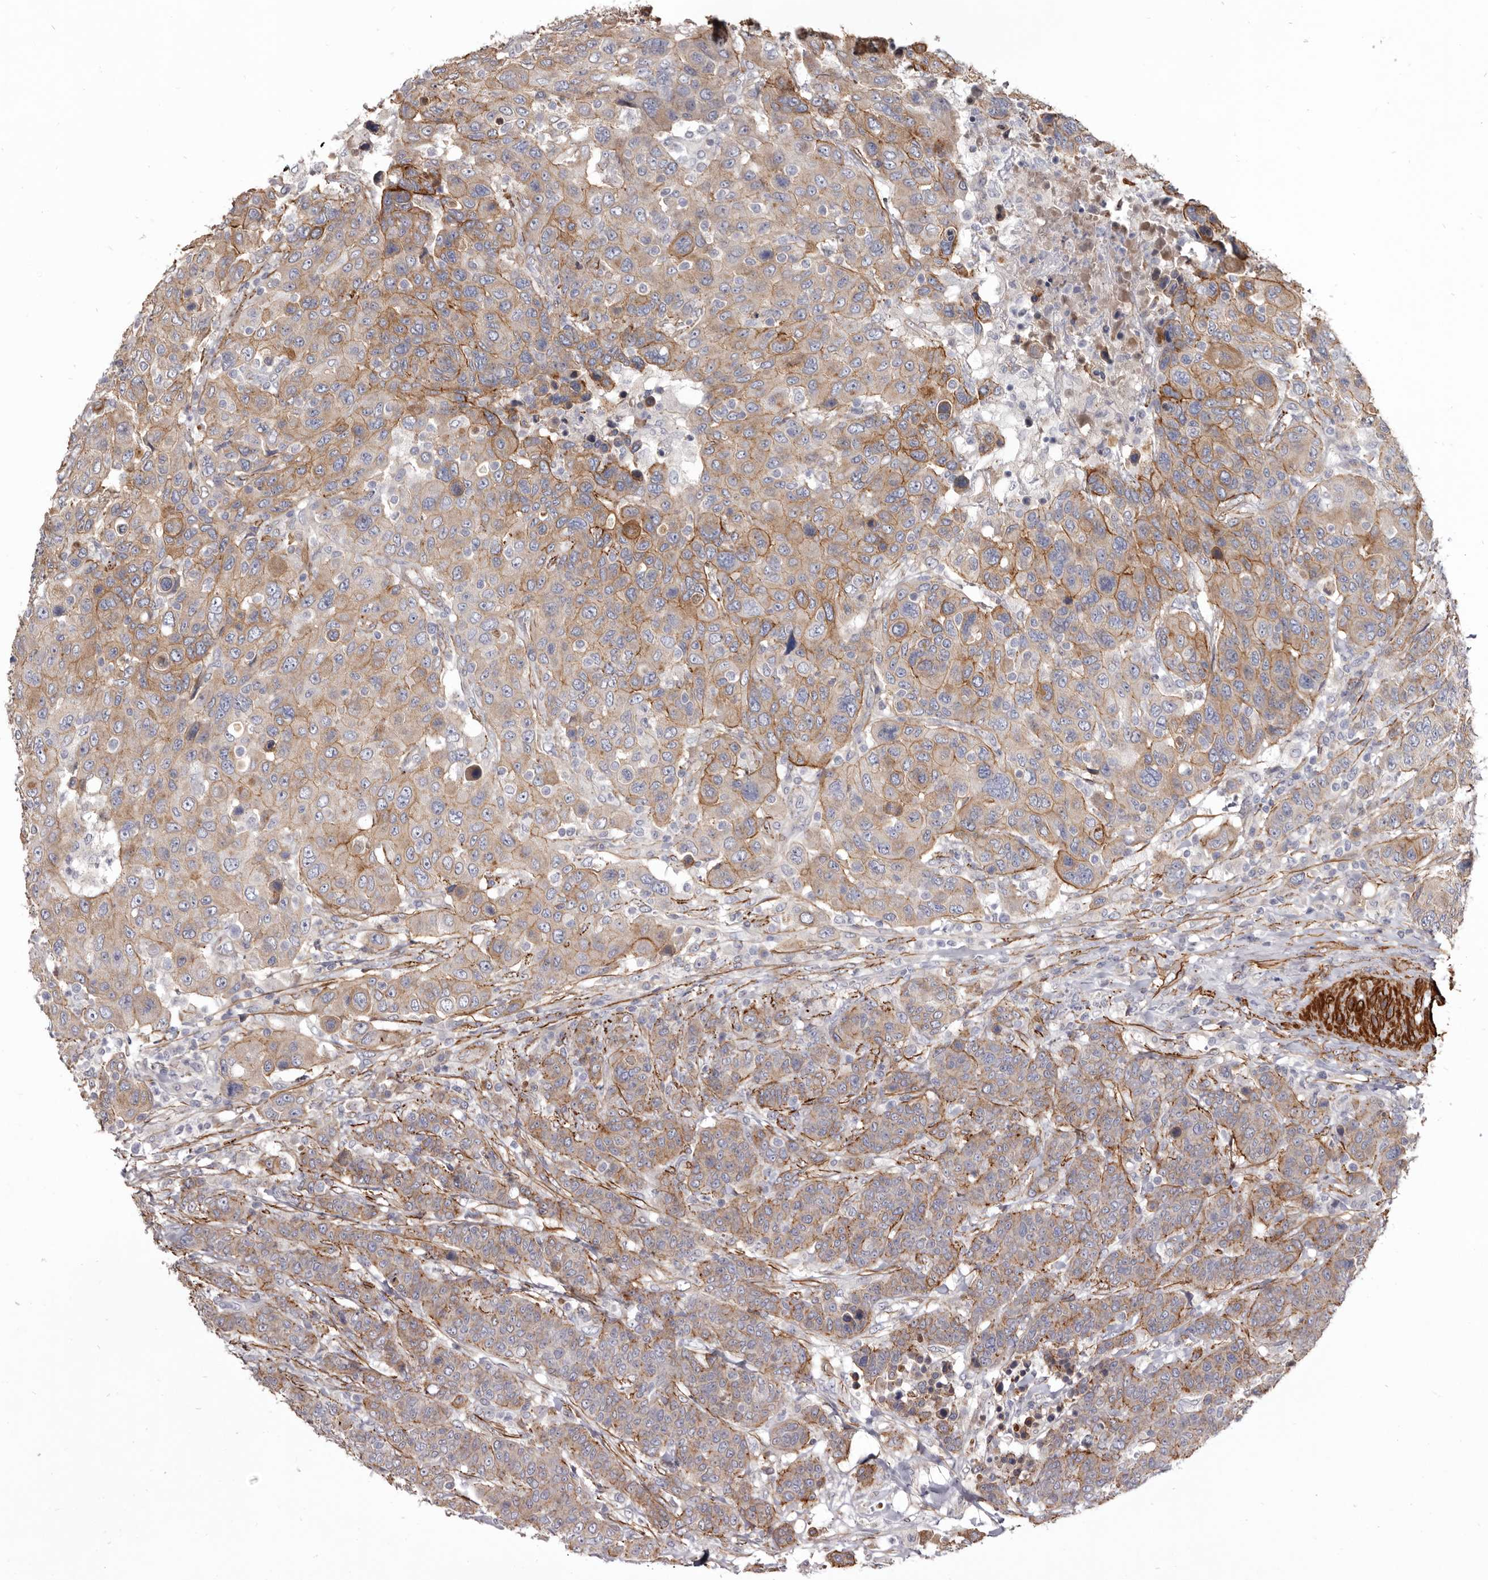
{"staining": {"intensity": "moderate", "quantity": ">75%", "location": "cytoplasmic/membranous"}, "tissue": "breast cancer", "cell_type": "Tumor cells", "image_type": "cancer", "snomed": [{"axis": "morphology", "description": "Duct carcinoma"}, {"axis": "topography", "description": "Breast"}], "caption": "Breast intraductal carcinoma was stained to show a protein in brown. There is medium levels of moderate cytoplasmic/membranous expression in approximately >75% of tumor cells.", "gene": "CGN", "patient": {"sex": "female", "age": 37}}